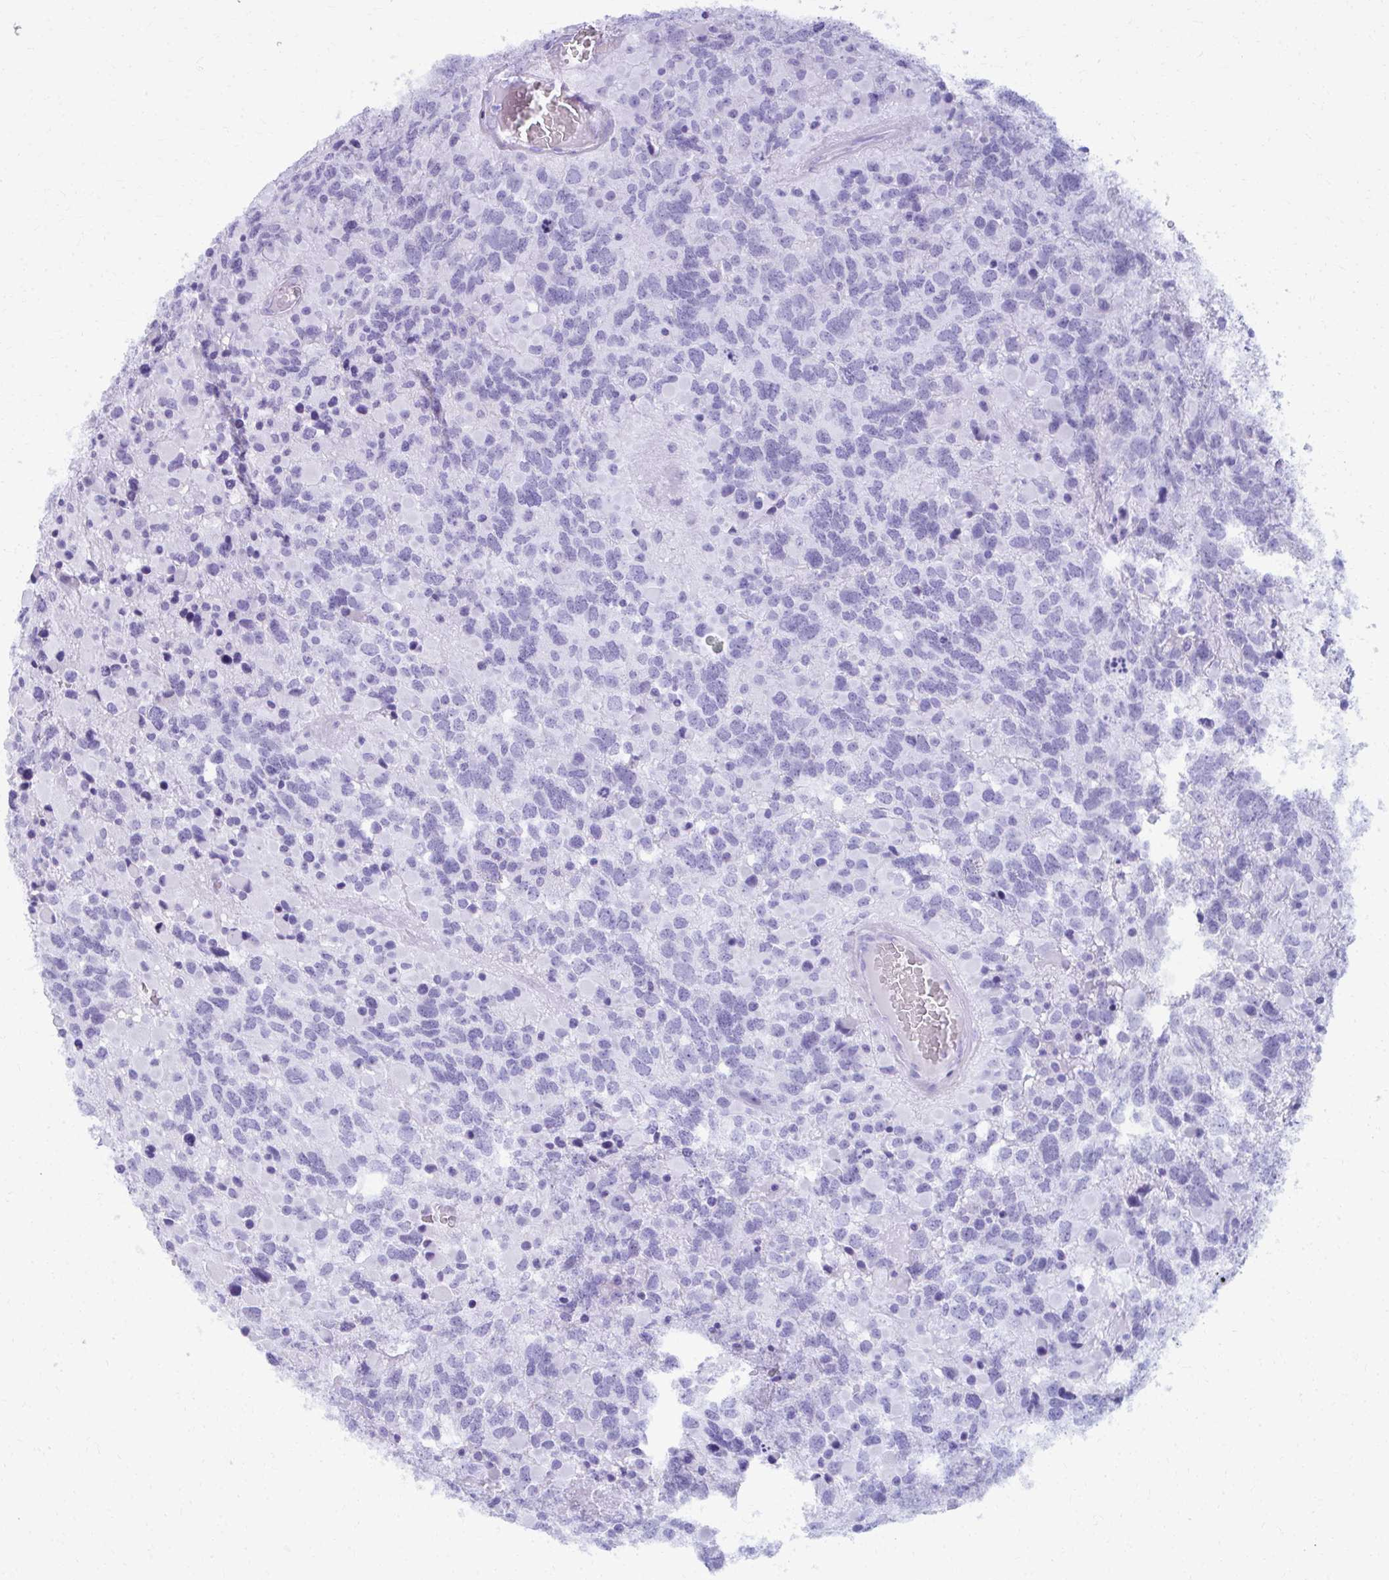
{"staining": {"intensity": "negative", "quantity": "none", "location": "none"}, "tissue": "glioma", "cell_type": "Tumor cells", "image_type": "cancer", "snomed": [{"axis": "morphology", "description": "Glioma, malignant, High grade"}, {"axis": "topography", "description": "Brain"}], "caption": "Immunohistochemical staining of glioma demonstrates no significant staining in tumor cells. (Stains: DAB (3,3'-diaminobenzidine) immunohistochemistry with hematoxylin counter stain, Microscopy: brightfield microscopy at high magnification).", "gene": "MAF1", "patient": {"sex": "female", "age": 40}}